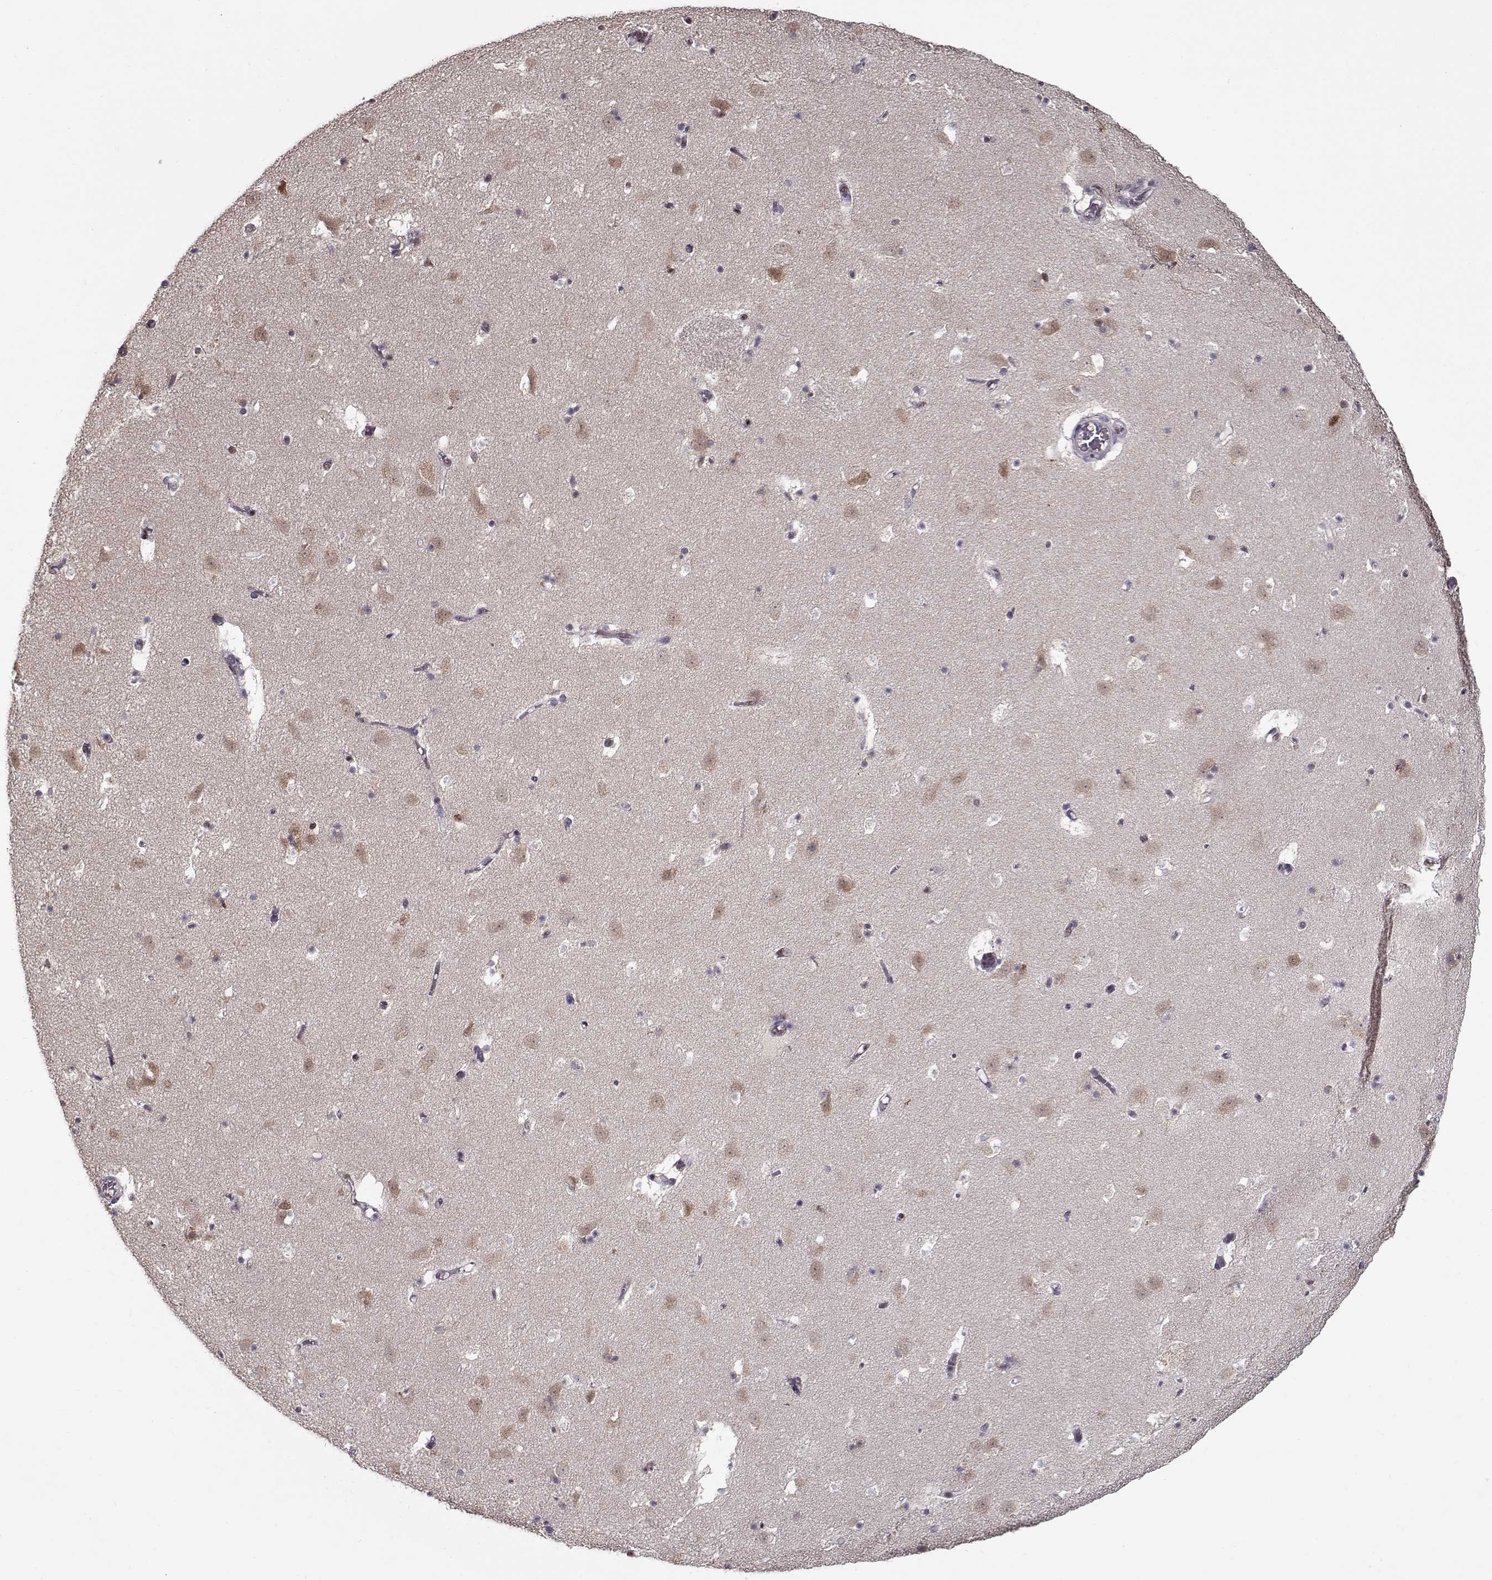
{"staining": {"intensity": "negative", "quantity": "none", "location": "none"}, "tissue": "caudate", "cell_type": "Glial cells", "image_type": "normal", "snomed": [{"axis": "morphology", "description": "Normal tissue, NOS"}, {"axis": "topography", "description": "Lateral ventricle wall"}], "caption": "DAB immunohistochemical staining of unremarkable caudate demonstrates no significant positivity in glial cells.", "gene": "PRMT1", "patient": {"sex": "female", "age": 42}}